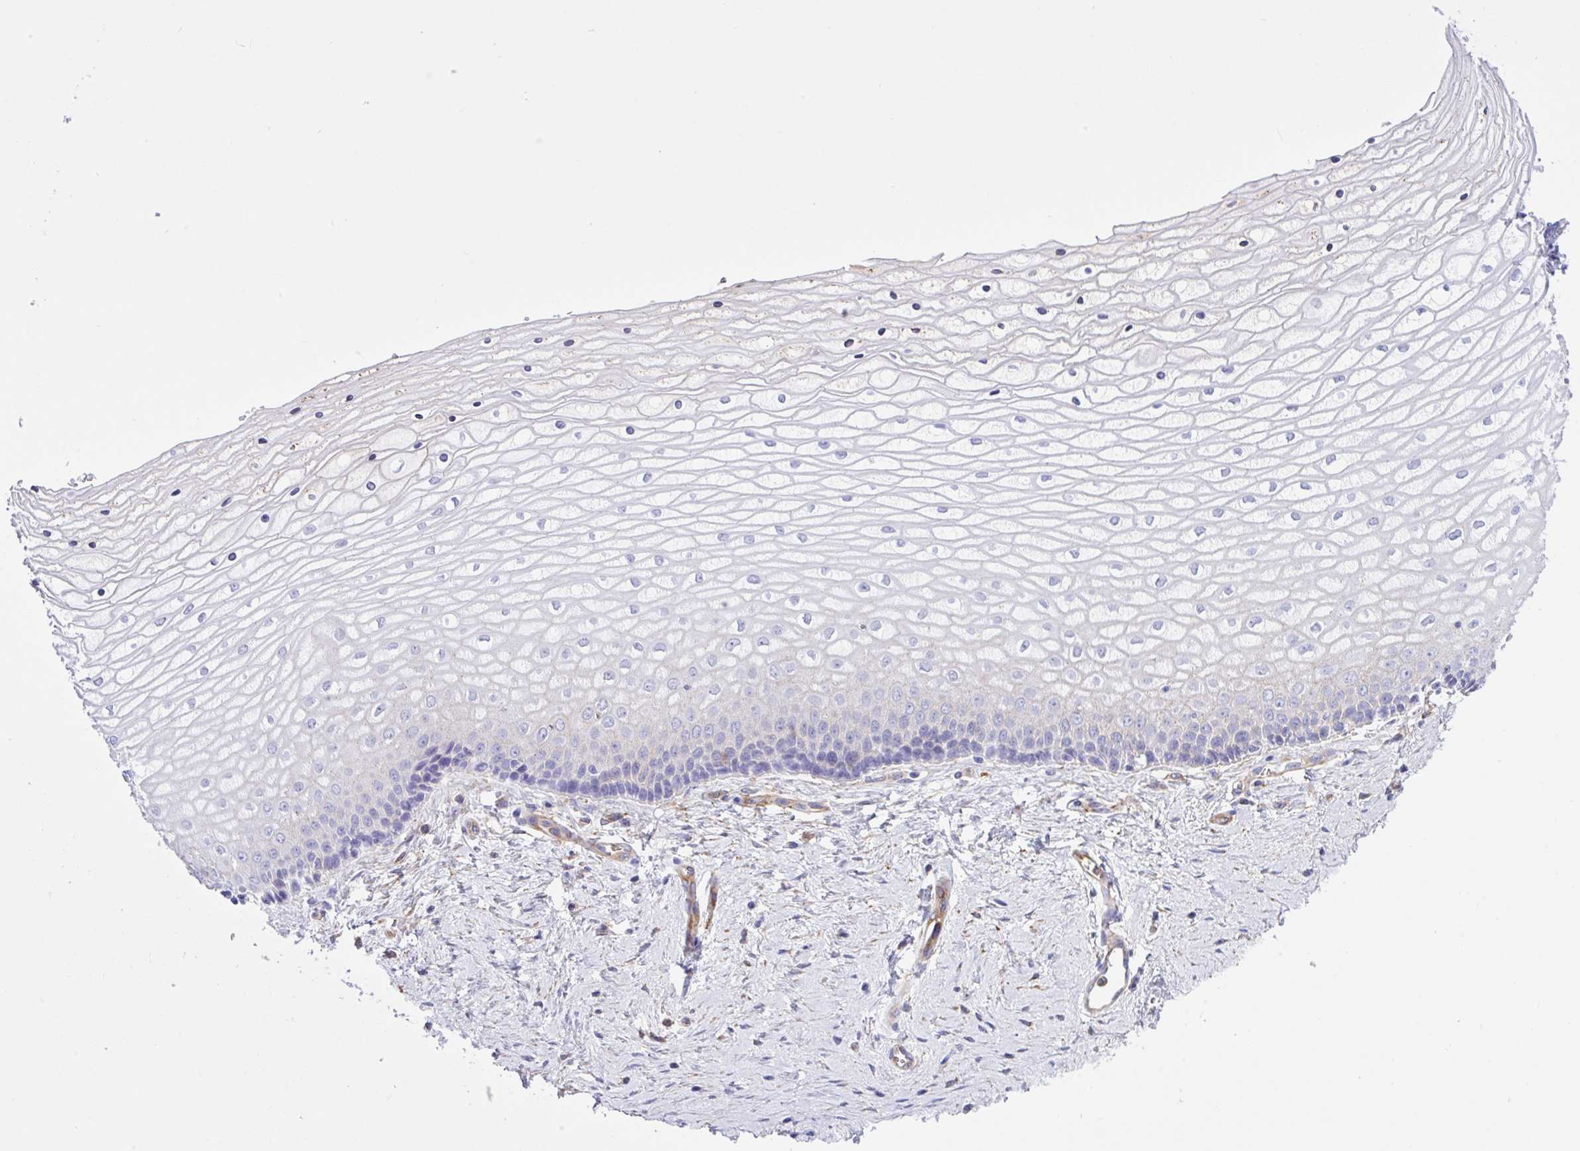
{"staining": {"intensity": "strong", "quantity": "<25%", "location": "cytoplasmic/membranous"}, "tissue": "vagina", "cell_type": "Squamous epithelial cells", "image_type": "normal", "snomed": [{"axis": "morphology", "description": "Normal tissue, NOS"}, {"axis": "topography", "description": "Vagina"}], "caption": "Vagina stained with a brown dye demonstrates strong cytoplasmic/membranous positive positivity in approximately <25% of squamous epithelial cells.", "gene": "OR51M1", "patient": {"sex": "female", "age": 45}}